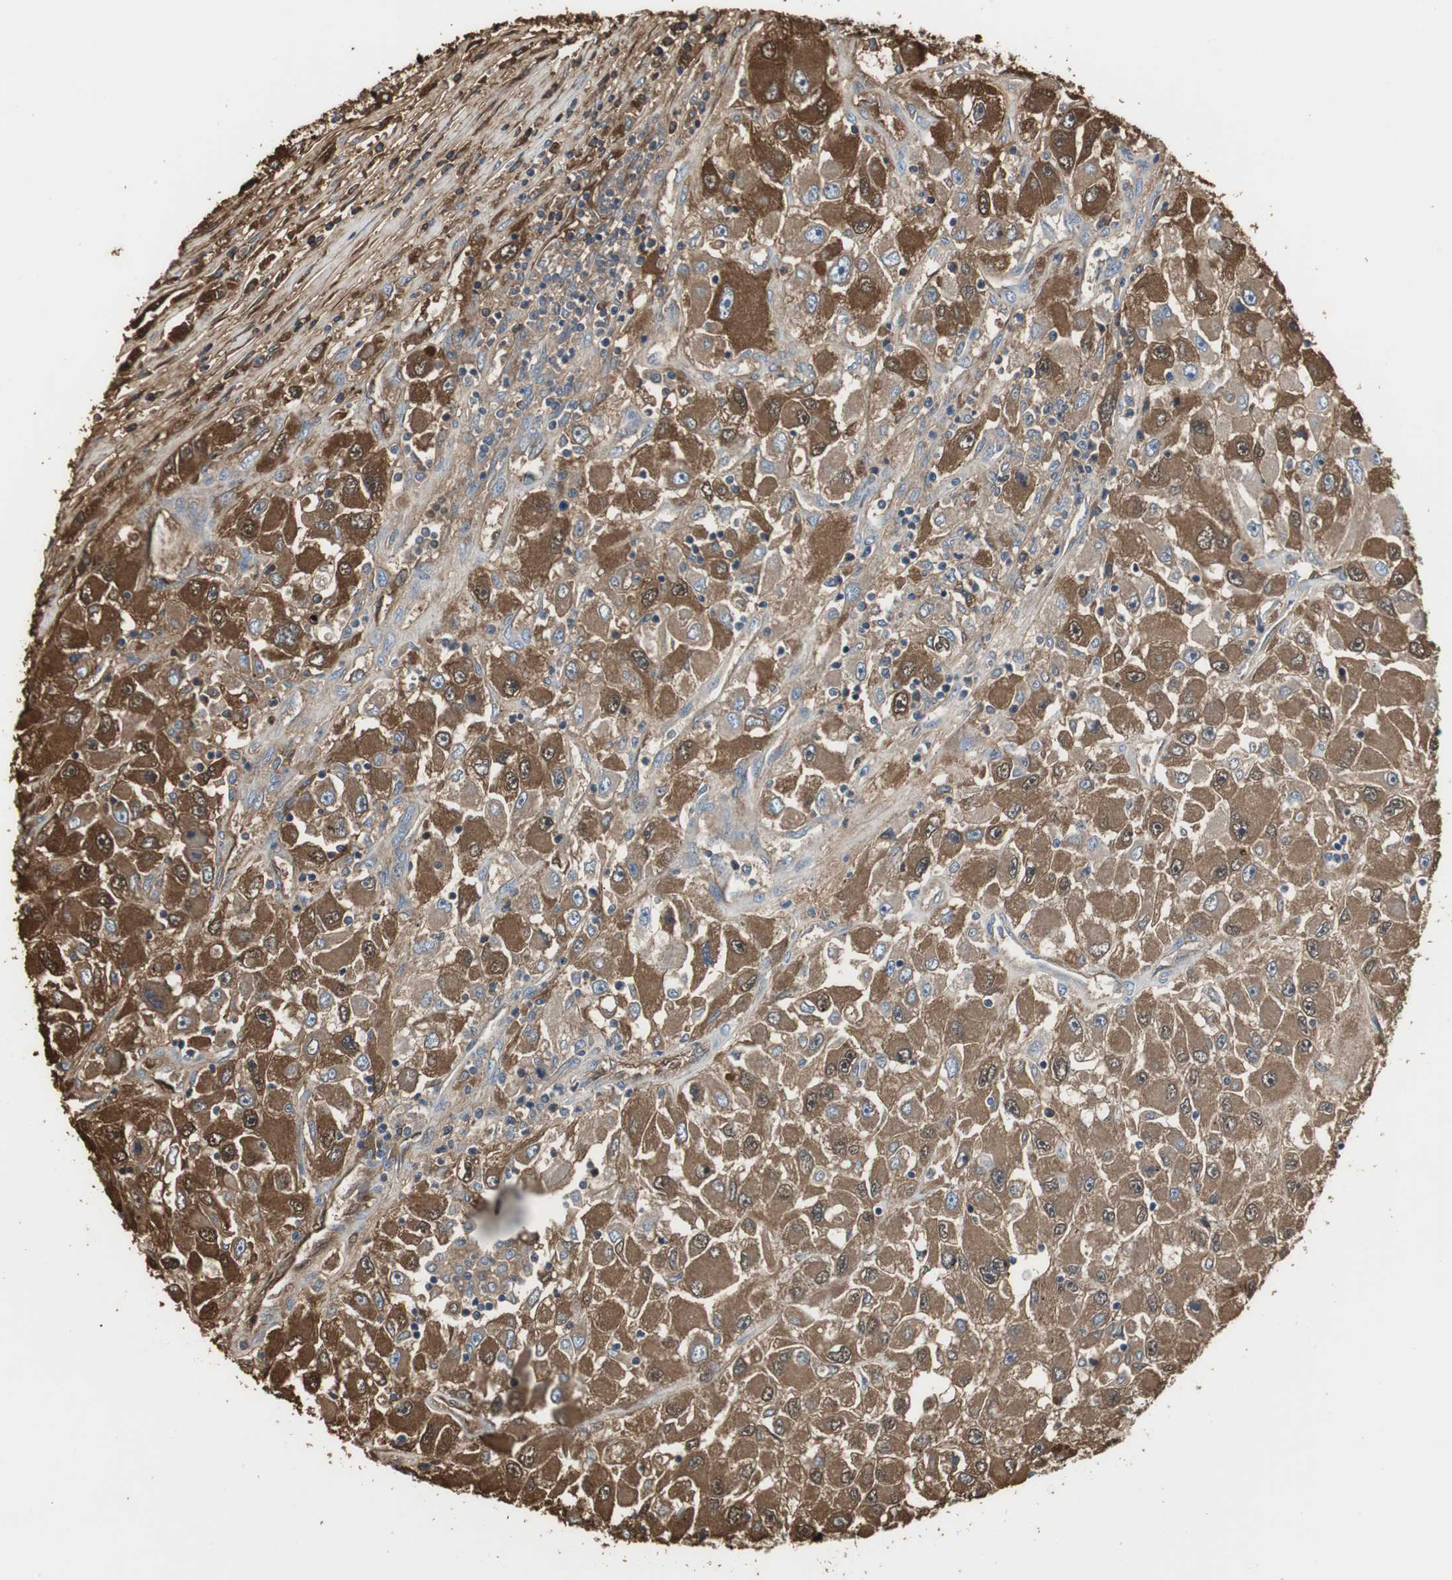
{"staining": {"intensity": "strong", "quantity": ">75%", "location": "cytoplasmic/membranous"}, "tissue": "renal cancer", "cell_type": "Tumor cells", "image_type": "cancer", "snomed": [{"axis": "morphology", "description": "Adenocarcinoma, NOS"}, {"axis": "topography", "description": "Kidney"}], "caption": "Immunohistochemistry (DAB) staining of human renal cancer exhibits strong cytoplasmic/membranous protein staining in about >75% of tumor cells. (DAB IHC, brown staining for protein, blue staining for nuclei).", "gene": "IGHA1", "patient": {"sex": "female", "age": 52}}